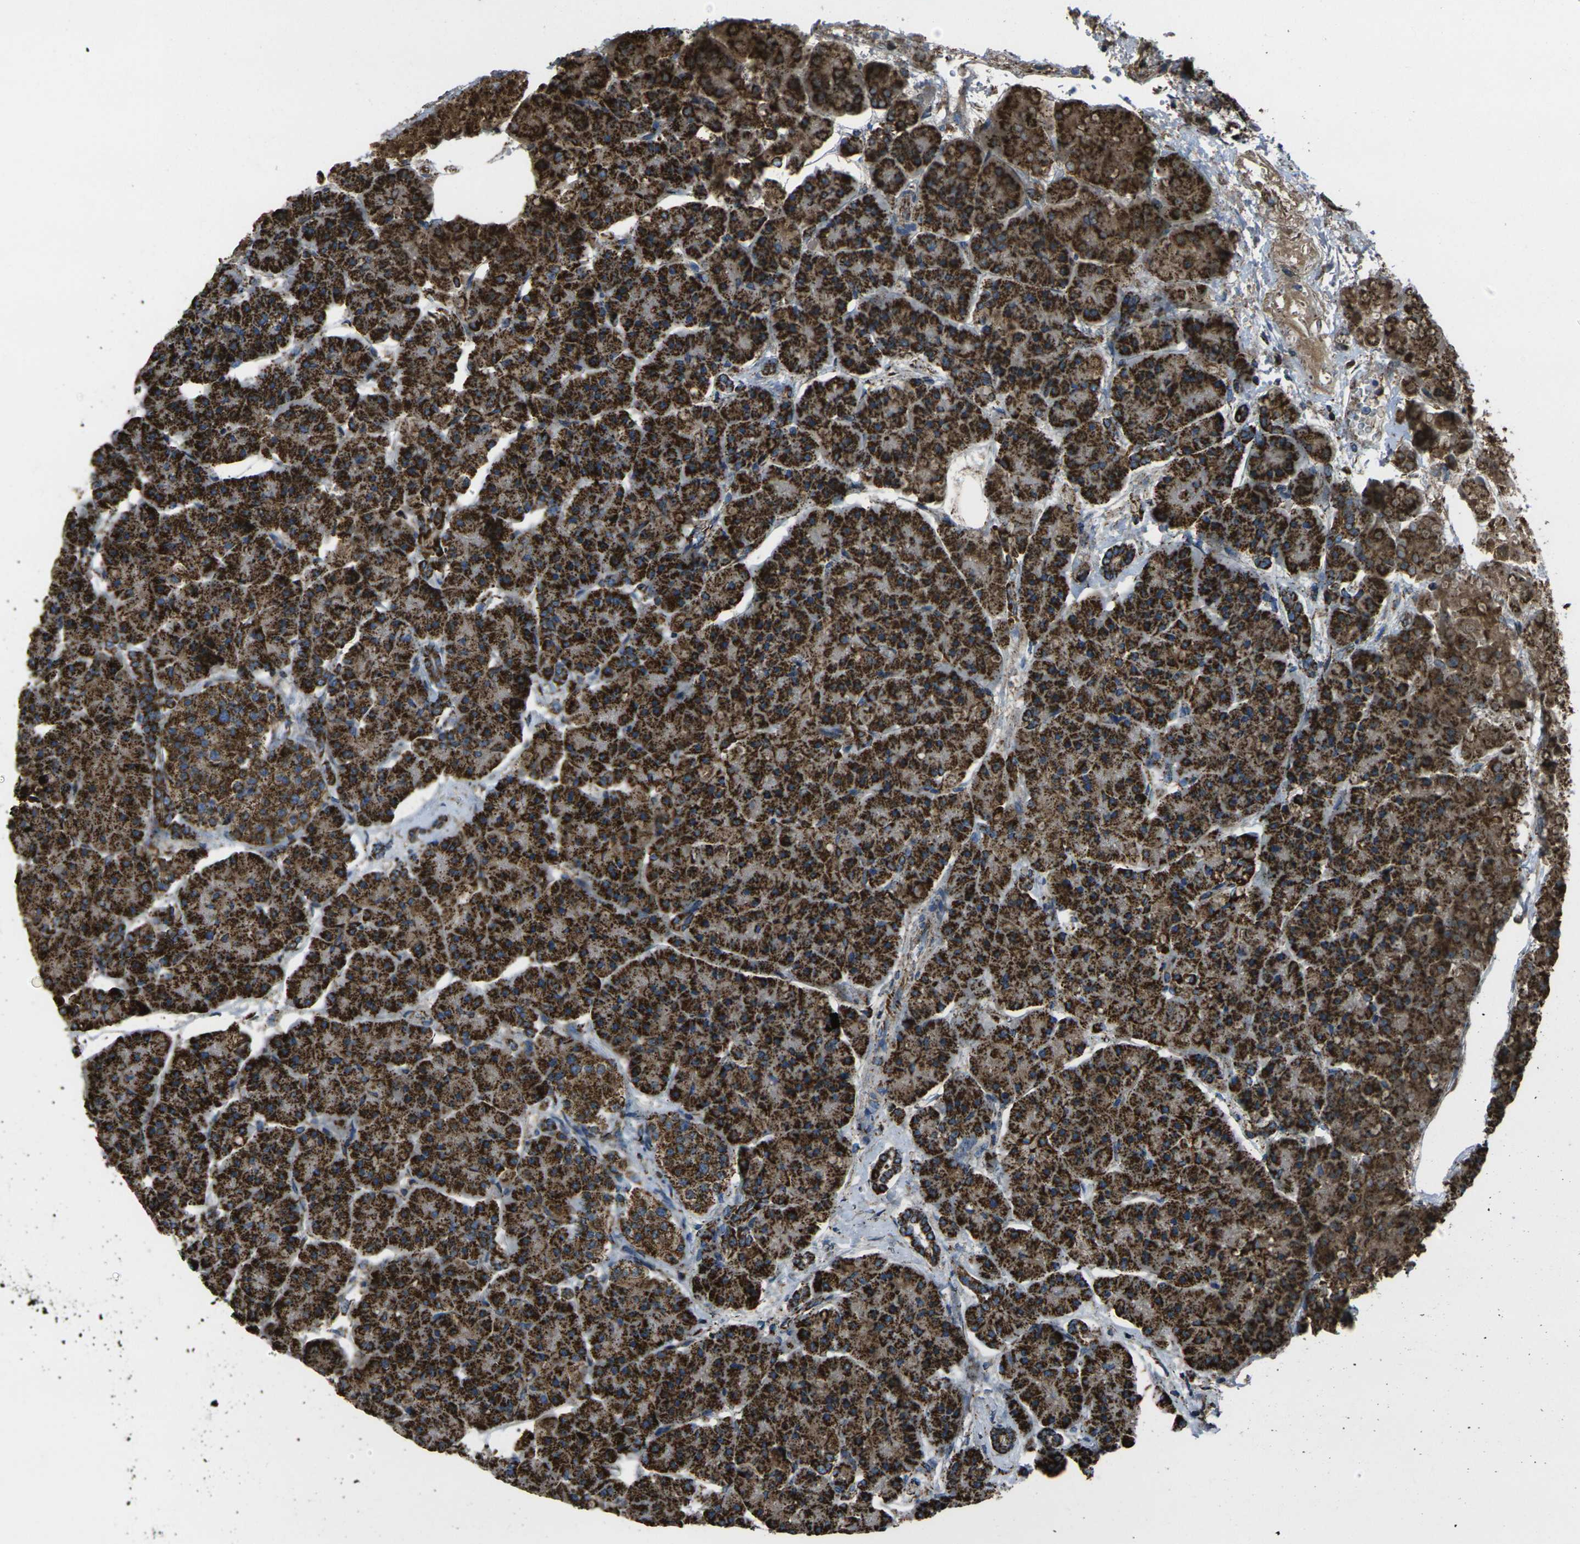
{"staining": {"intensity": "strong", "quantity": ">75%", "location": "cytoplasmic/membranous"}, "tissue": "pancreas", "cell_type": "Exocrine glandular cells", "image_type": "normal", "snomed": [{"axis": "morphology", "description": "Normal tissue, NOS"}, {"axis": "topography", "description": "Pancreas"}], "caption": "Immunohistochemistry (IHC) (DAB) staining of normal pancreas reveals strong cytoplasmic/membranous protein positivity in about >75% of exocrine glandular cells.", "gene": "KLHL5", "patient": {"sex": "female", "age": 70}}